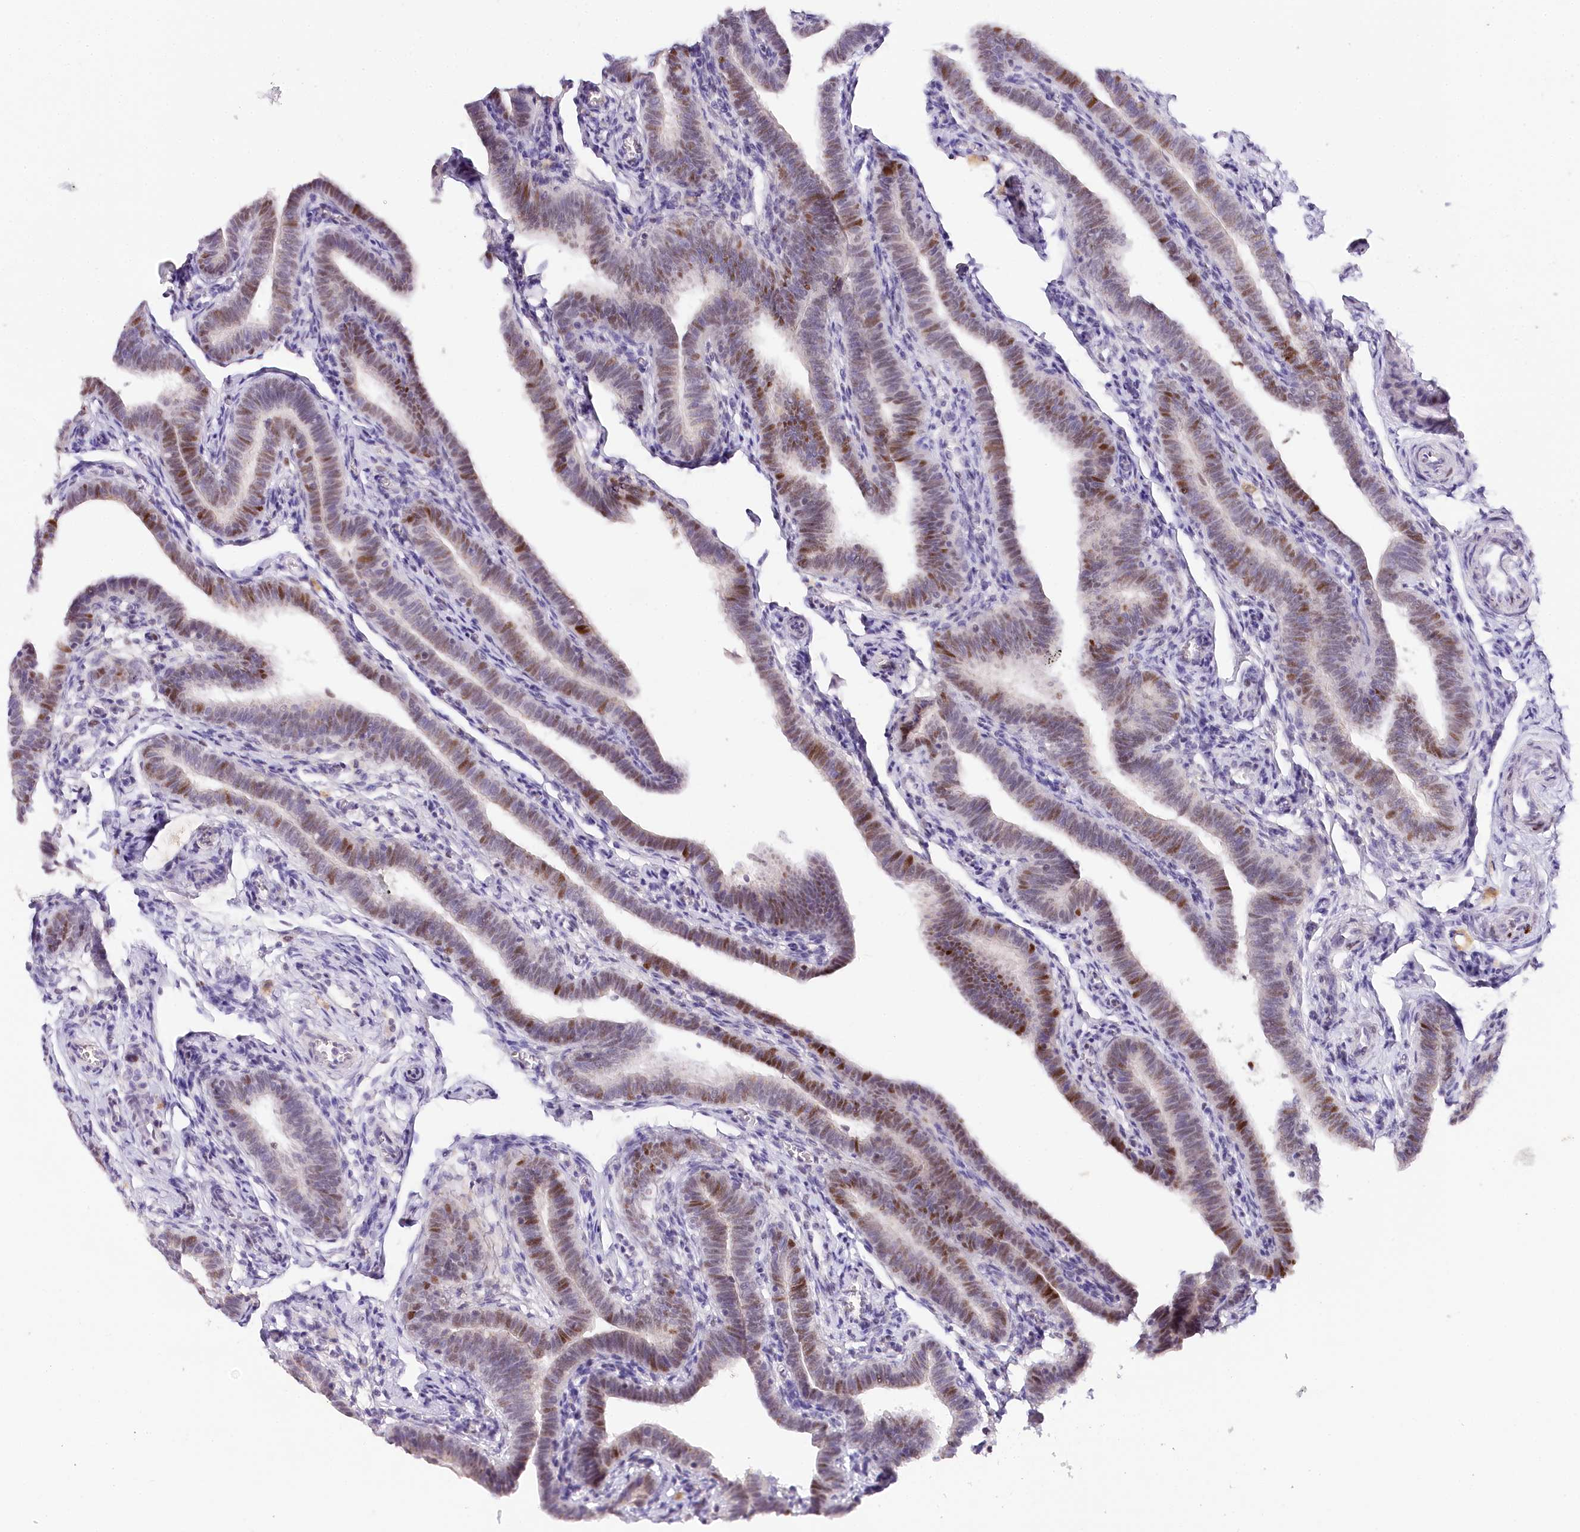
{"staining": {"intensity": "moderate", "quantity": "25%-75%", "location": "nuclear"}, "tissue": "fallopian tube", "cell_type": "Glandular cells", "image_type": "normal", "snomed": [{"axis": "morphology", "description": "Normal tissue, NOS"}, {"axis": "topography", "description": "Fallopian tube"}], "caption": "A medium amount of moderate nuclear positivity is present in approximately 25%-75% of glandular cells in normal fallopian tube.", "gene": "TP53", "patient": {"sex": "female", "age": 36}}